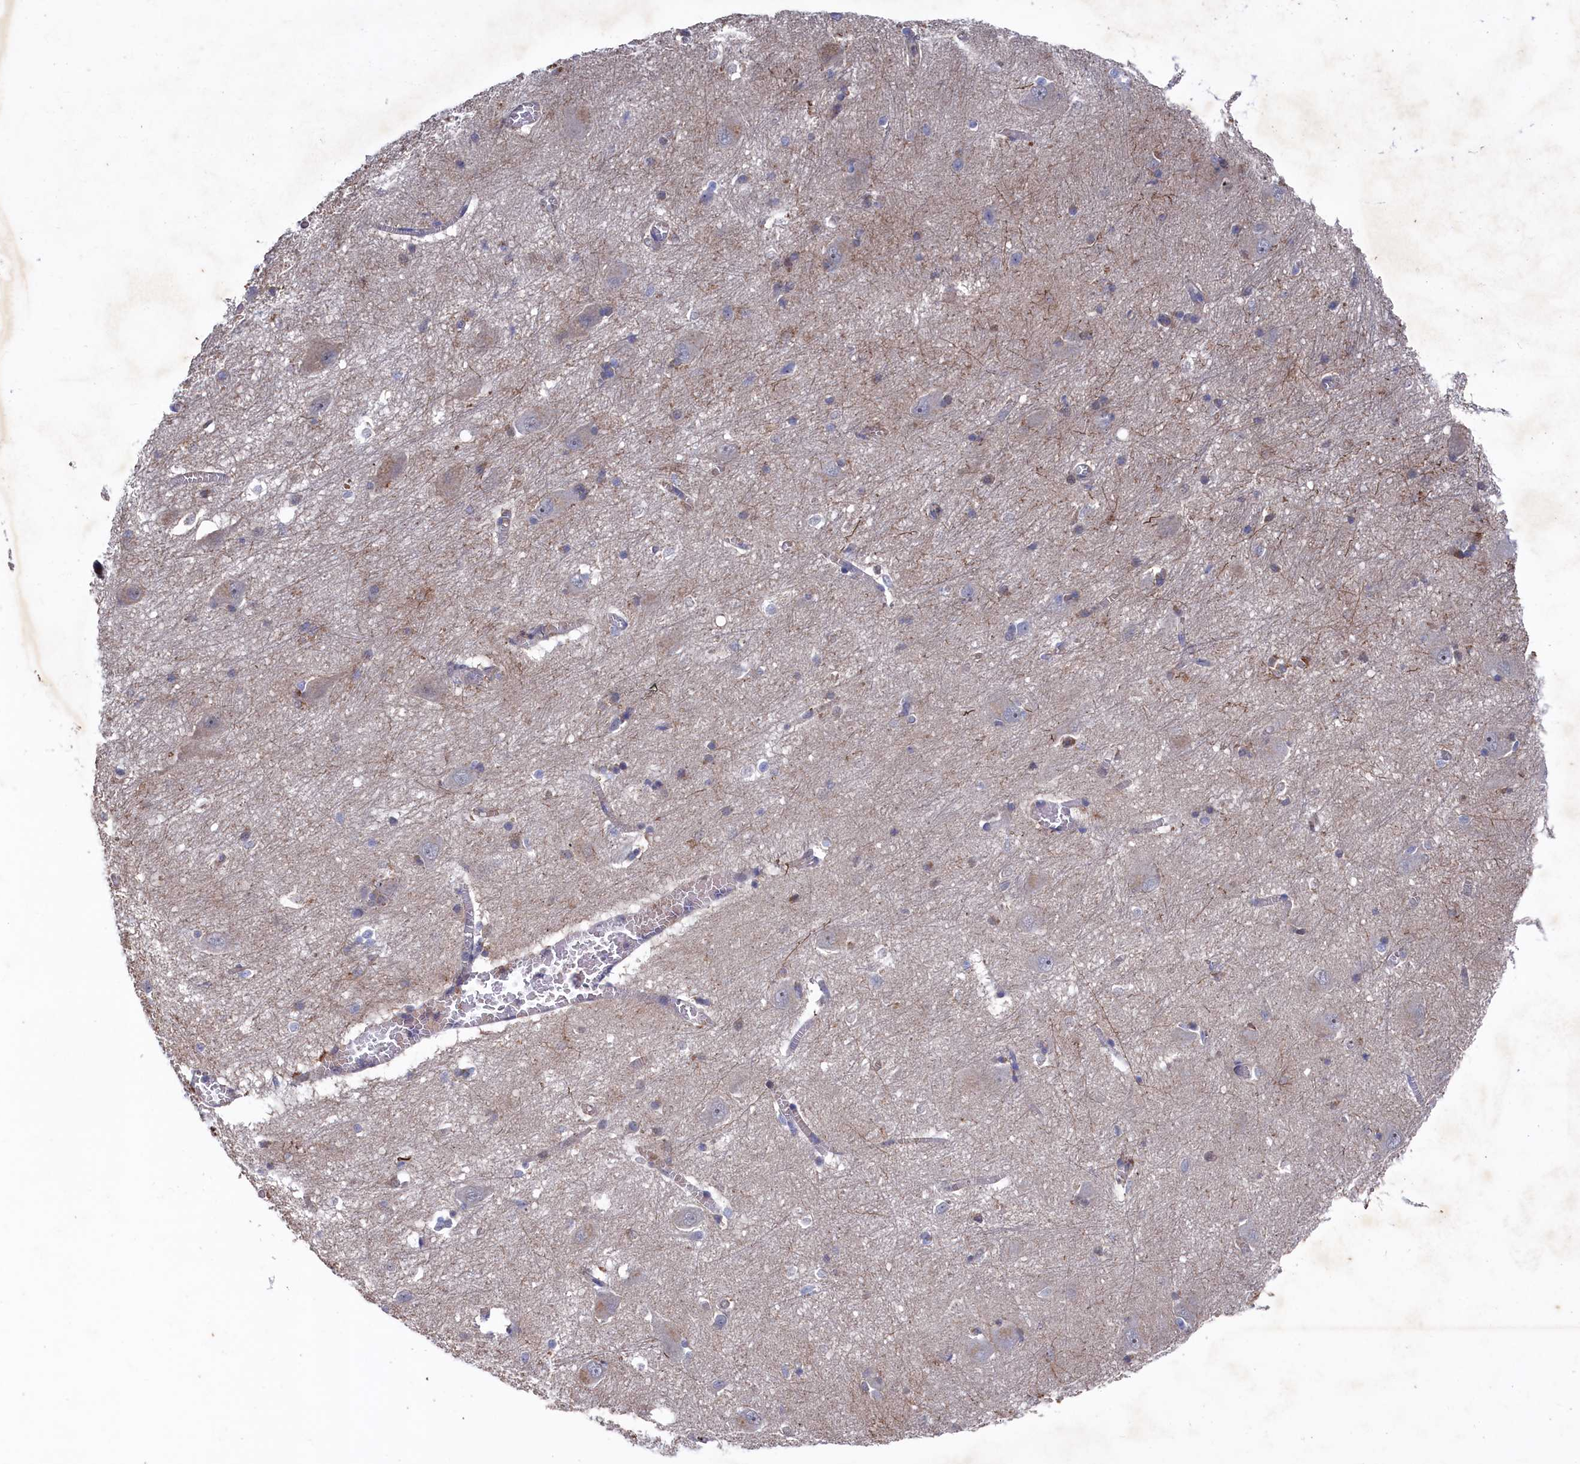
{"staining": {"intensity": "weak", "quantity": "<25%", "location": "cytoplasmic/membranous"}, "tissue": "caudate", "cell_type": "Glial cells", "image_type": "normal", "snomed": [{"axis": "morphology", "description": "Normal tissue, NOS"}, {"axis": "topography", "description": "Lateral ventricle wall"}], "caption": "High power microscopy histopathology image of an immunohistochemistry (IHC) micrograph of benign caudate, revealing no significant staining in glial cells. (IHC, brightfield microscopy, high magnification).", "gene": "RNH1", "patient": {"sex": "male", "age": 37}}